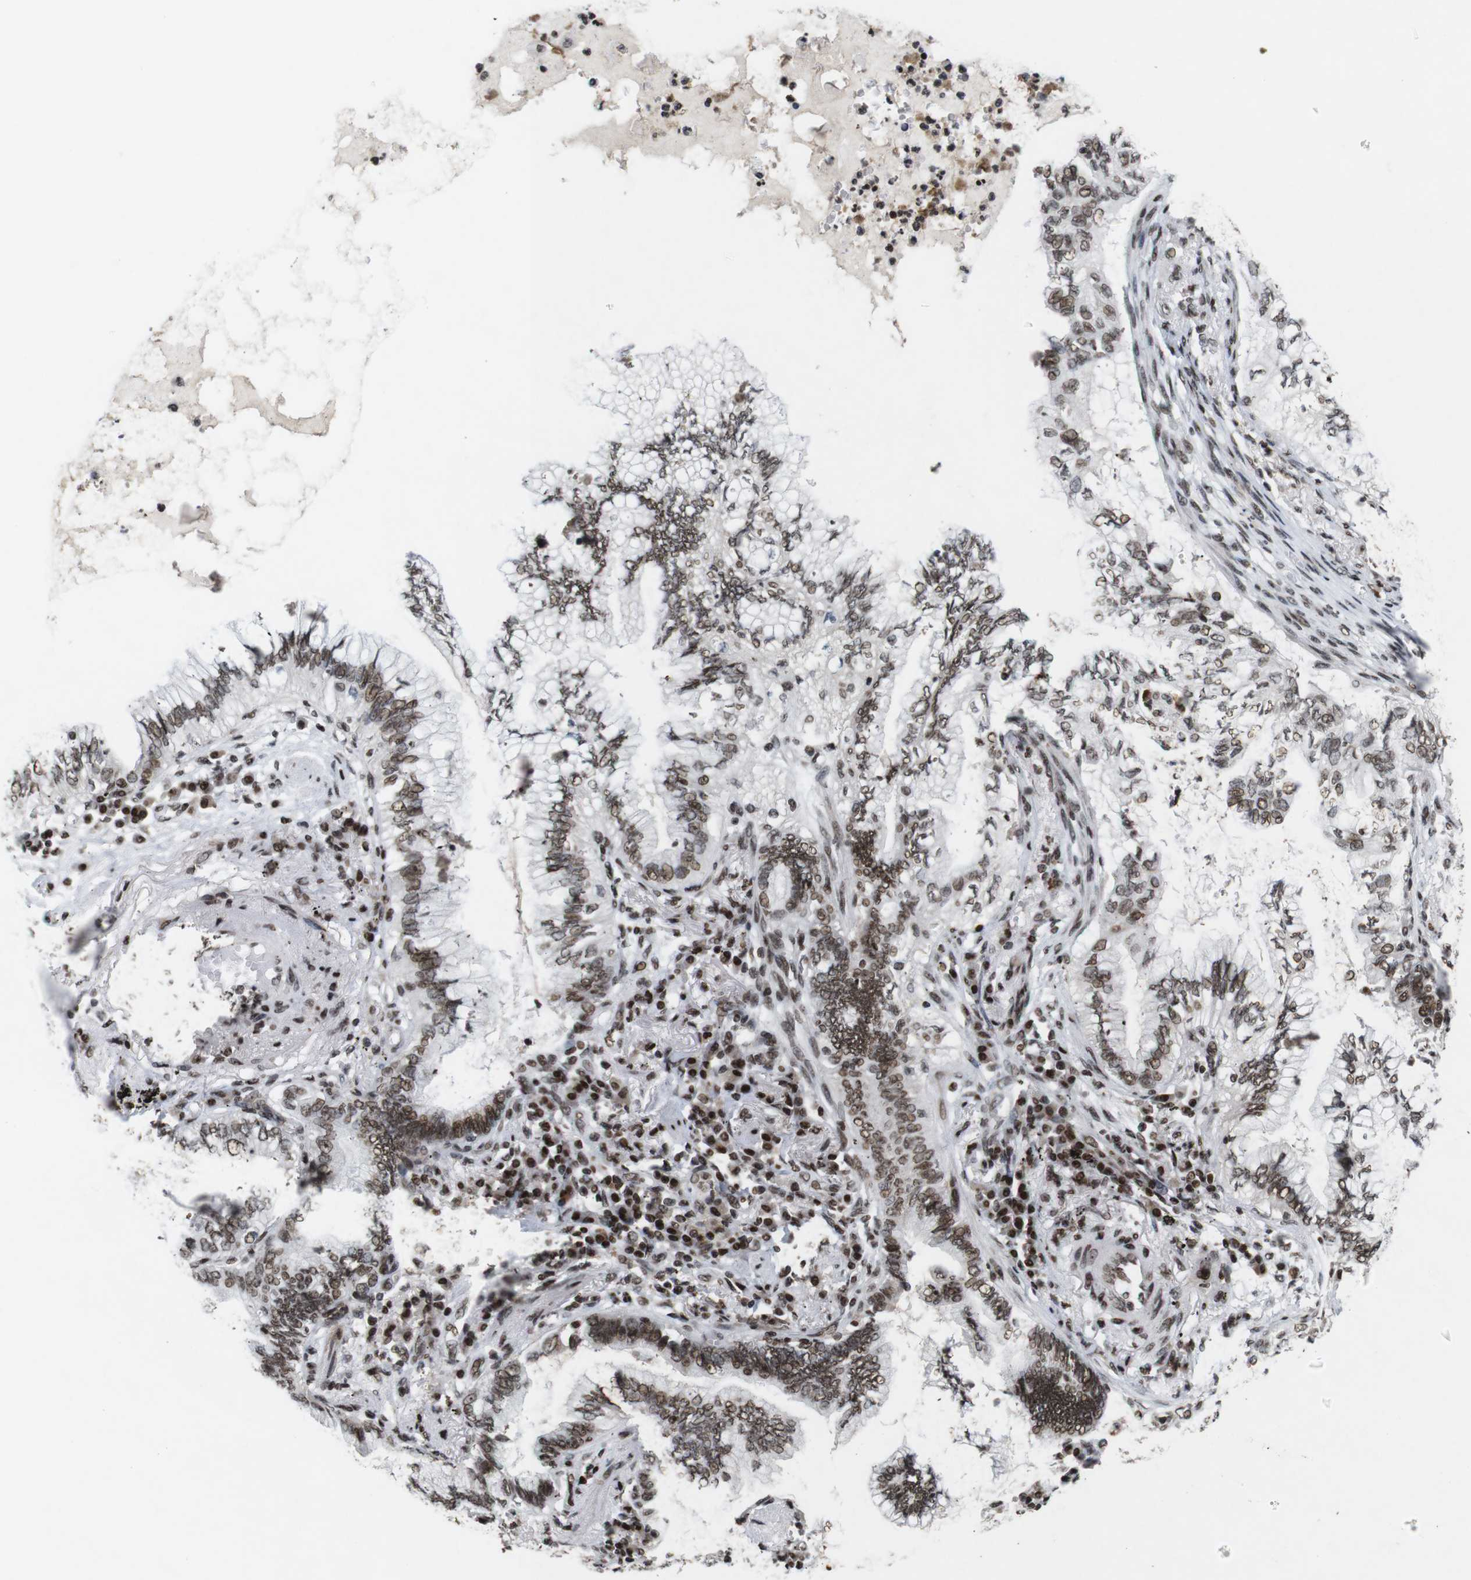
{"staining": {"intensity": "moderate", "quantity": ">75%", "location": "nuclear"}, "tissue": "lung cancer", "cell_type": "Tumor cells", "image_type": "cancer", "snomed": [{"axis": "morphology", "description": "Normal tissue, NOS"}, {"axis": "morphology", "description": "Adenocarcinoma, NOS"}, {"axis": "topography", "description": "Bronchus"}, {"axis": "topography", "description": "Lung"}], "caption": "Immunohistochemistry (IHC) (DAB (3,3'-diaminobenzidine)) staining of human lung cancer shows moderate nuclear protein expression in approximately >75% of tumor cells.", "gene": "MAGEH1", "patient": {"sex": "female", "age": 70}}